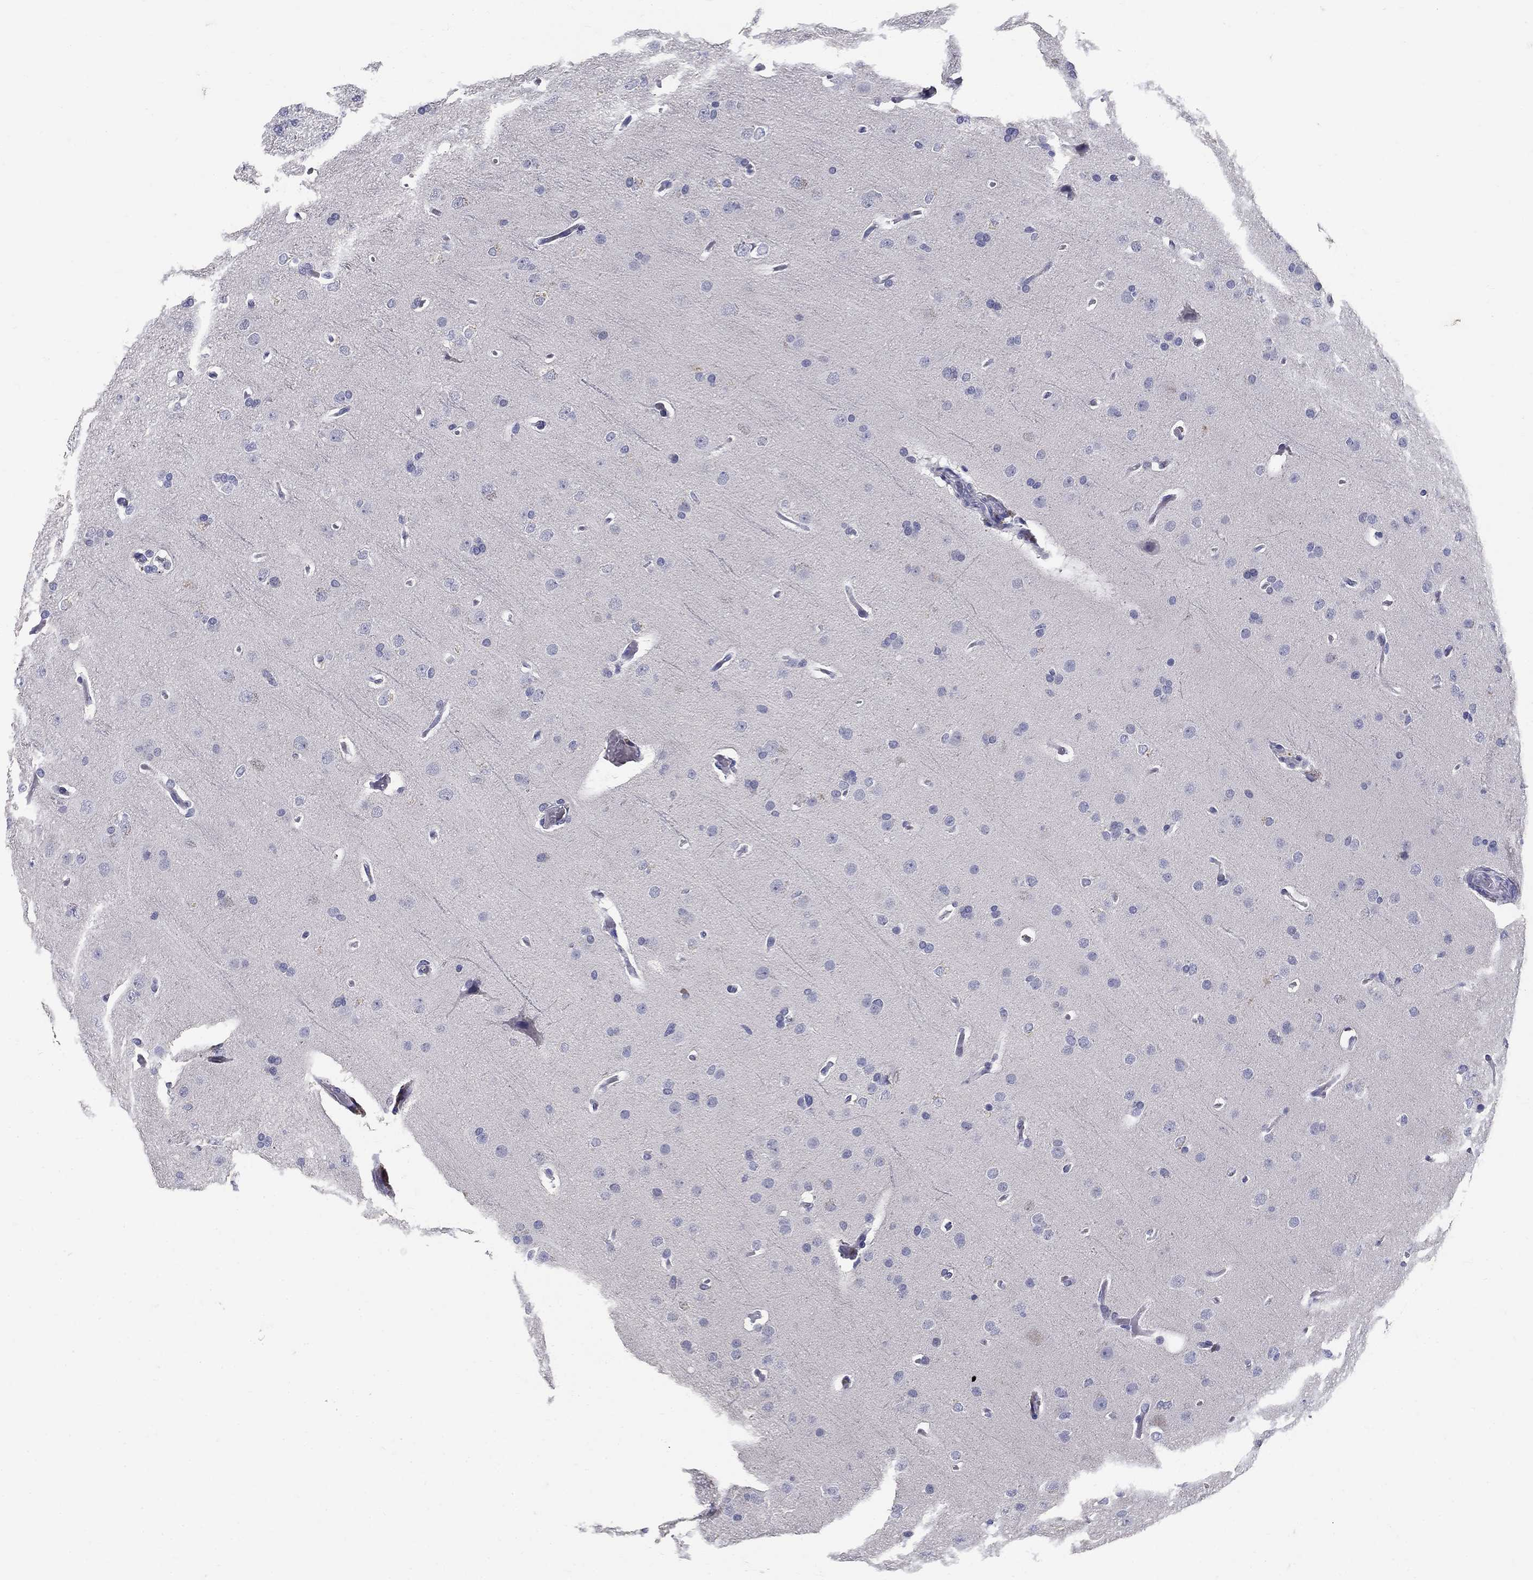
{"staining": {"intensity": "negative", "quantity": "none", "location": "none"}, "tissue": "glioma", "cell_type": "Tumor cells", "image_type": "cancer", "snomed": [{"axis": "morphology", "description": "Glioma, malignant, Low grade"}, {"axis": "topography", "description": "Brain"}], "caption": "This is an immunohistochemistry (IHC) histopathology image of human glioma. There is no positivity in tumor cells.", "gene": "POMC", "patient": {"sex": "male", "age": 41}}